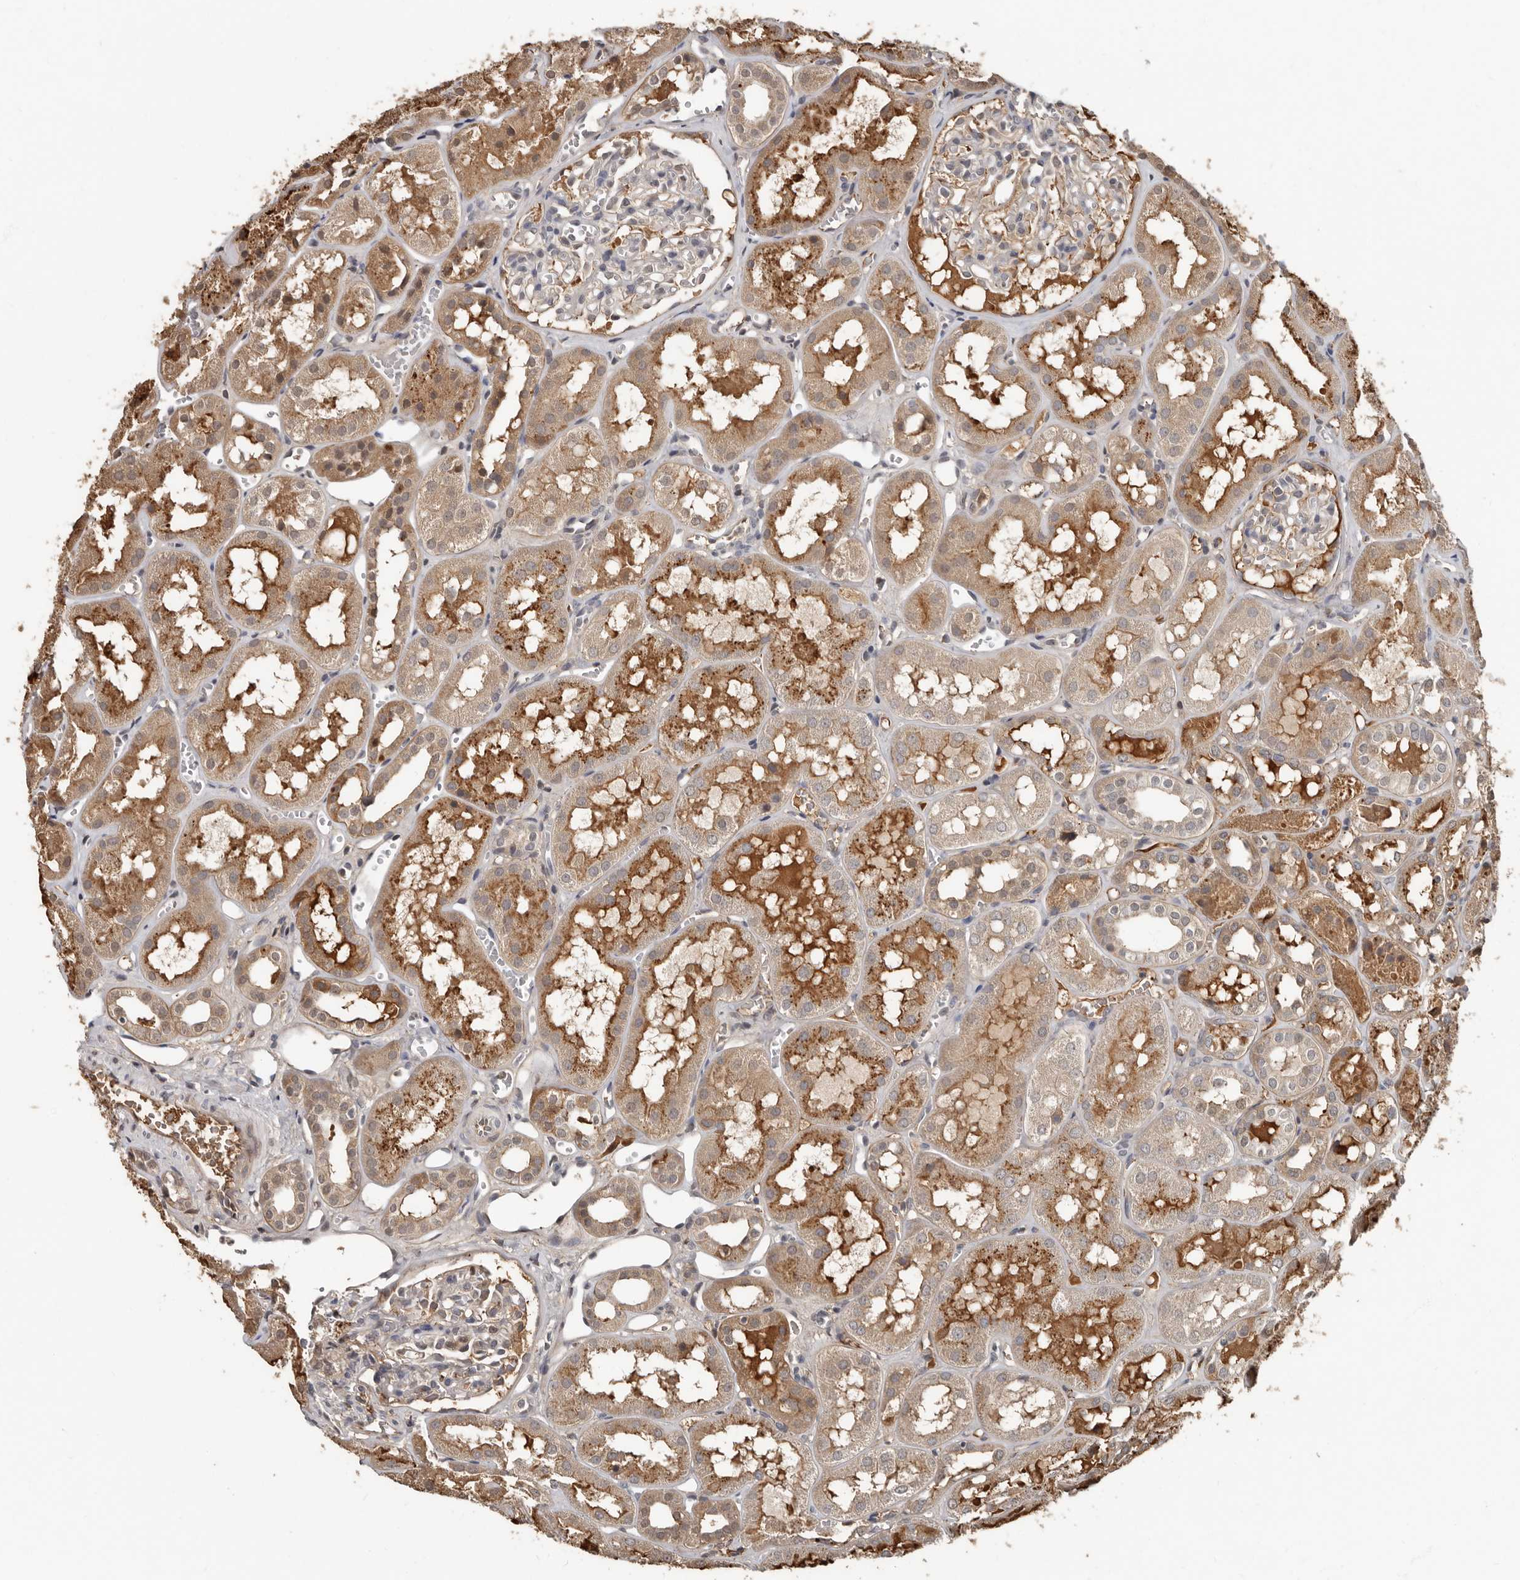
{"staining": {"intensity": "weak", "quantity": "<25%", "location": "cytoplasmic/membranous"}, "tissue": "kidney", "cell_type": "Cells in glomeruli", "image_type": "normal", "snomed": [{"axis": "morphology", "description": "Normal tissue, NOS"}, {"axis": "topography", "description": "Kidney"}], "caption": "This photomicrograph is of unremarkable kidney stained with IHC to label a protein in brown with the nuclei are counter-stained blue. There is no staining in cells in glomeruli.", "gene": "LRGUK", "patient": {"sex": "male", "age": 16}}